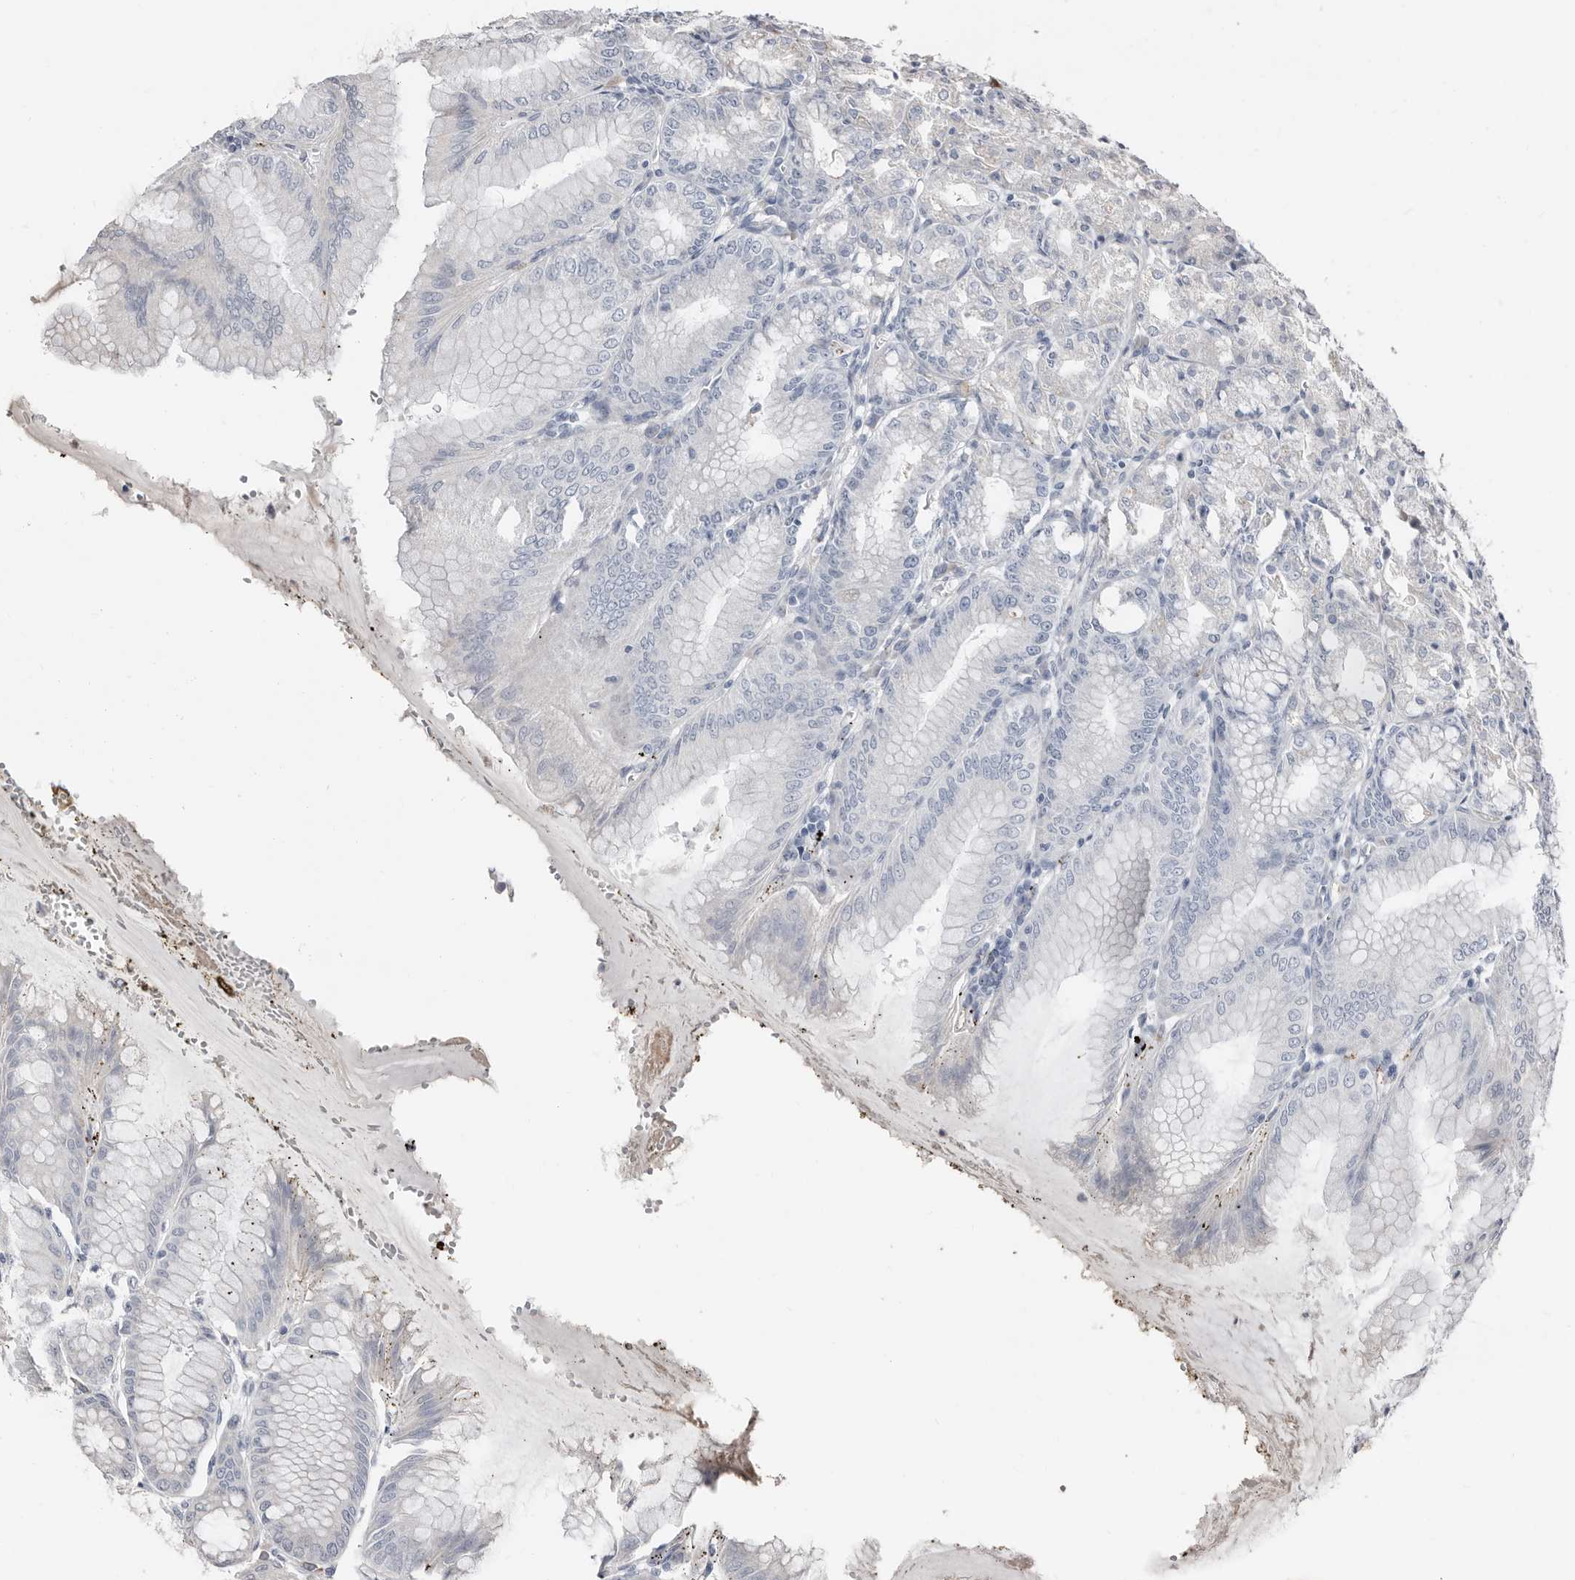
{"staining": {"intensity": "moderate", "quantity": "<25%", "location": "cytoplasmic/membranous"}, "tissue": "stomach", "cell_type": "Glandular cells", "image_type": "normal", "snomed": [{"axis": "morphology", "description": "Normal tissue, NOS"}, {"axis": "topography", "description": "Stomach, lower"}], "caption": "Stomach stained with DAB immunohistochemistry (IHC) shows low levels of moderate cytoplasmic/membranous positivity in about <25% of glandular cells.", "gene": "SMYD4", "patient": {"sex": "male", "age": 71}}